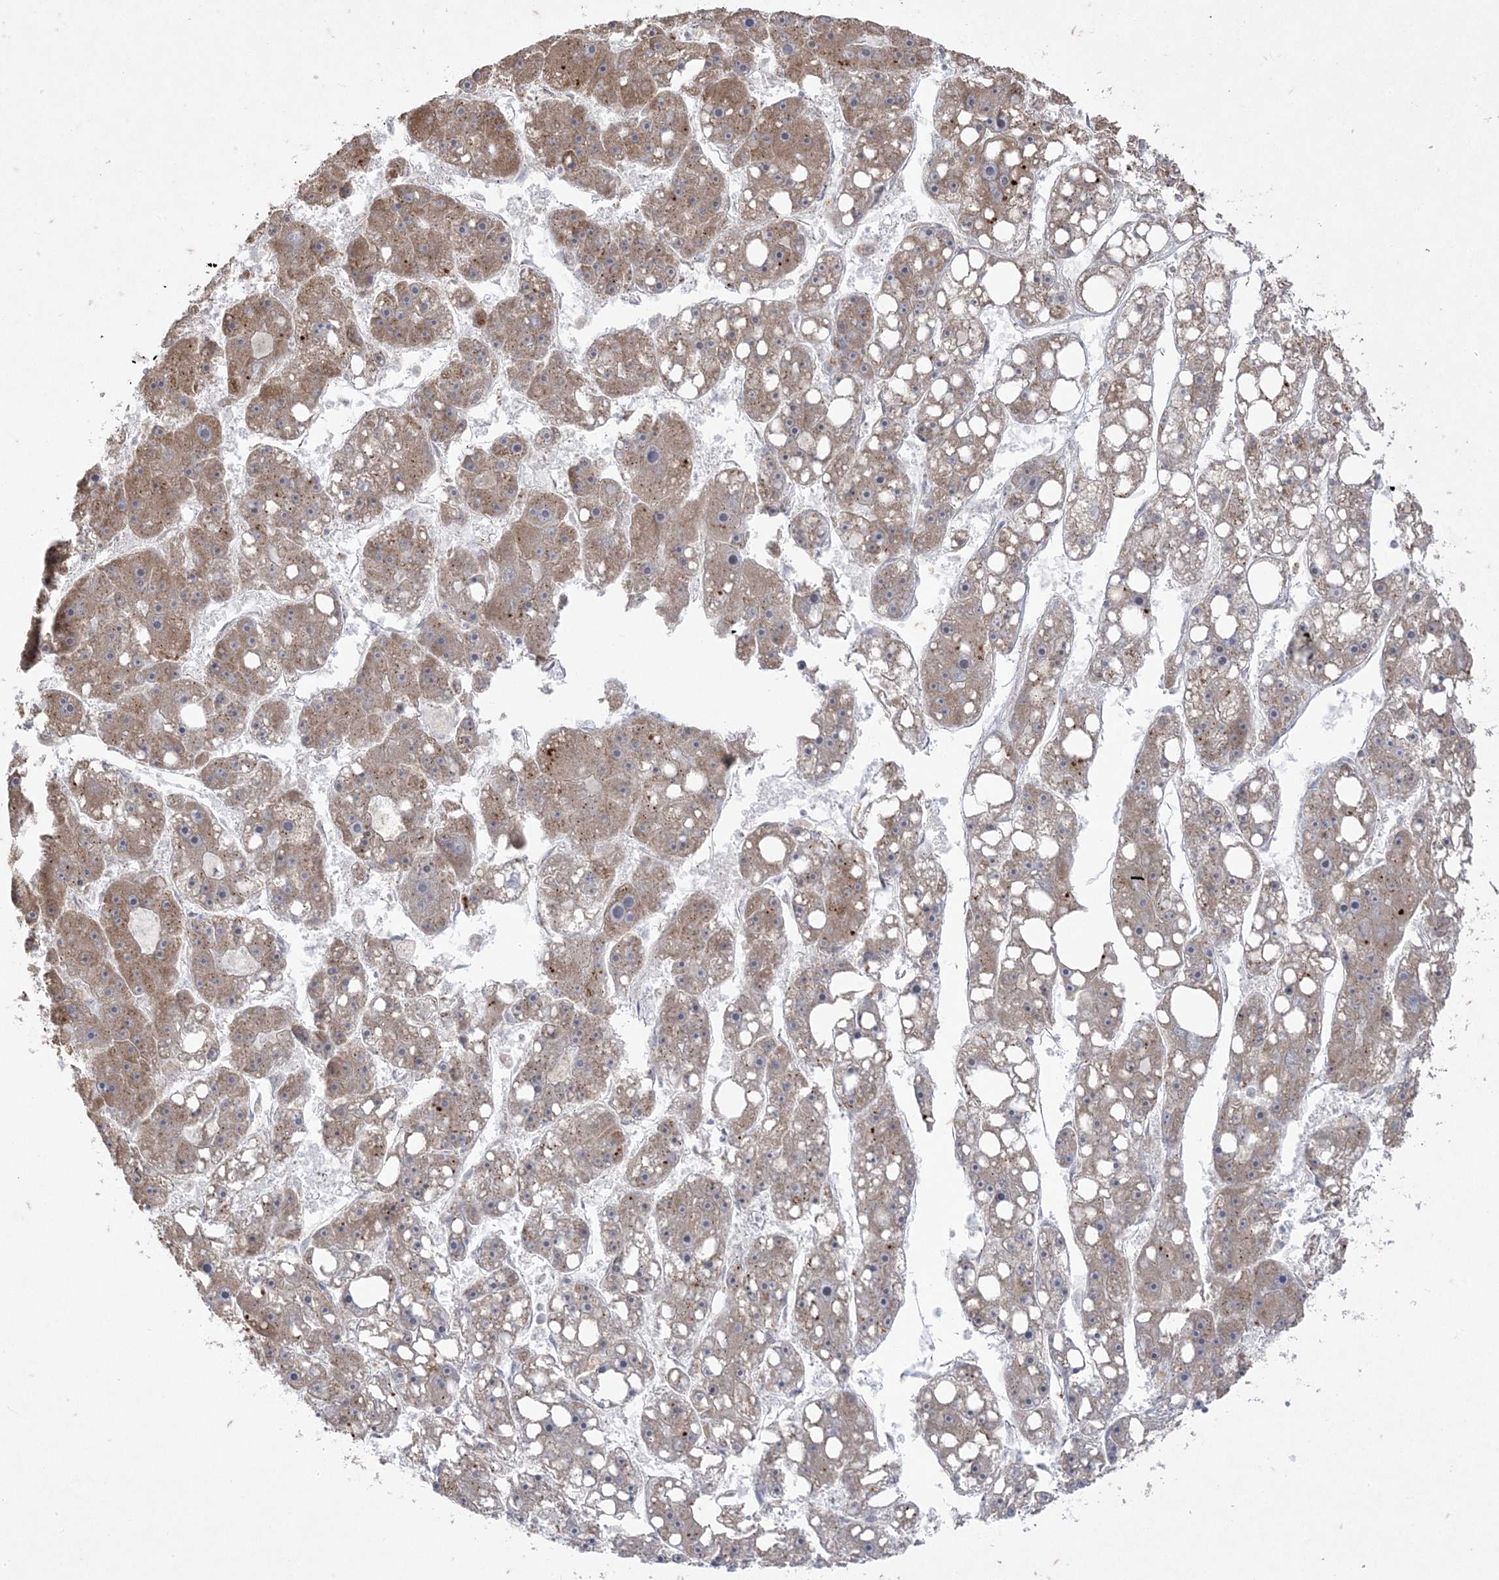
{"staining": {"intensity": "moderate", "quantity": "25%-75%", "location": "cytoplasmic/membranous"}, "tissue": "liver cancer", "cell_type": "Tumor cells", "image_type": "cancer", "snomed": [{"axis": "morphology", "description": "Carcinoma, Hepatocellular, NOS"}, {"axis": "topography", "description": "Liver"}], "caption": "Moderate cytoplasmic/membranous positivity is identified in approximately 25%-75% of tumor cells in hepatocellular carcinoma (liver).", "gene": "RRAS", "patient": {"sex": "female", "age": 61}}